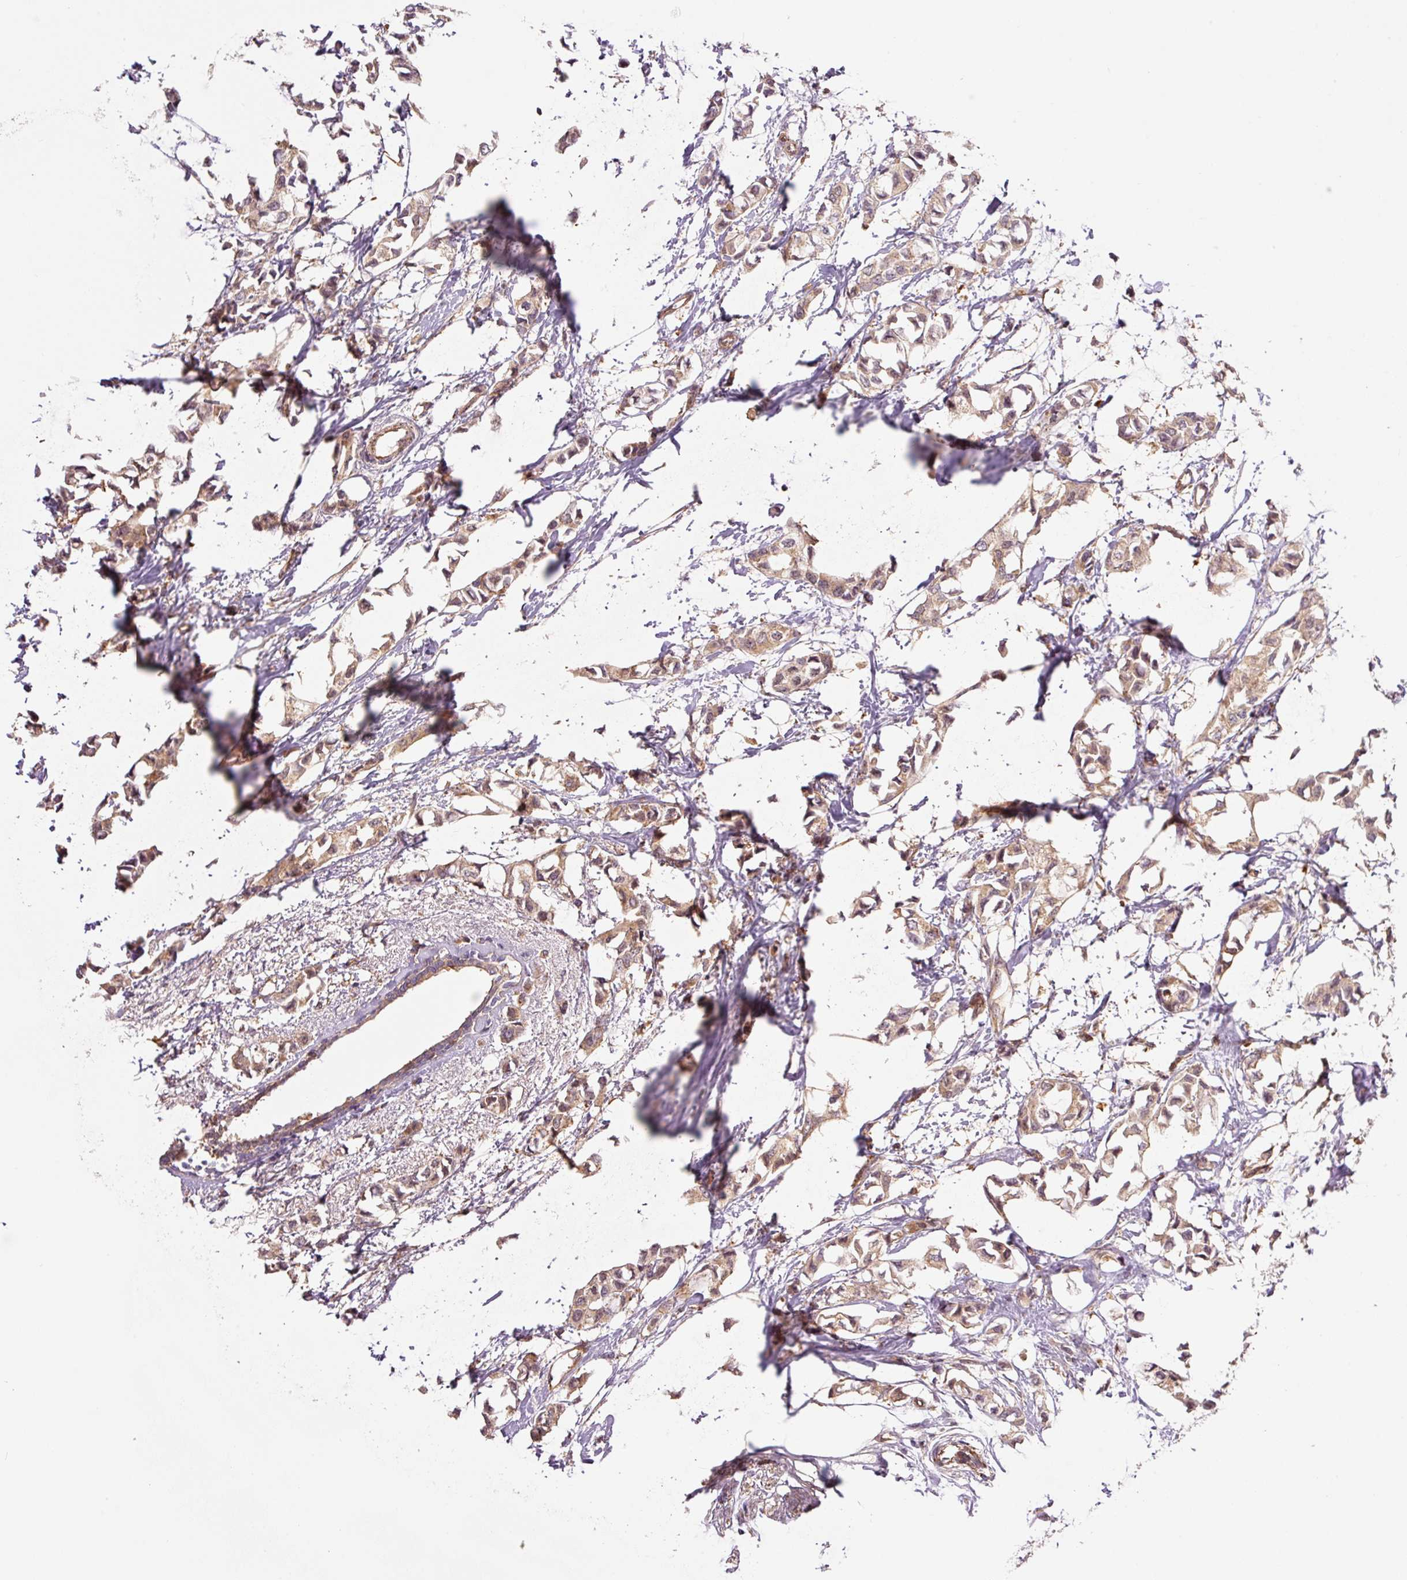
{"staining": {"intensity": "moderate", "quantity": ">75%", "location": "cytoplasmic/membranous,nuclear"}, "tissue": "breast cancer", "cell_type": "Tumor cells", "image_type": "cancer", "snomed": [{"axis": "morphology", "description": "Duct carcinoma"}, {"axis": "topography", "description": "Breast"}], "caption": "Immunohistochemical staining of breast cancer (infiltrating ductal carcinoma) reveals moderate cytoplasmic/membranous and nuclear protein expression in approximately >75% of tumor cells.", "gene": "PCK2", "patient": {"sex": "female", "age": 73}}